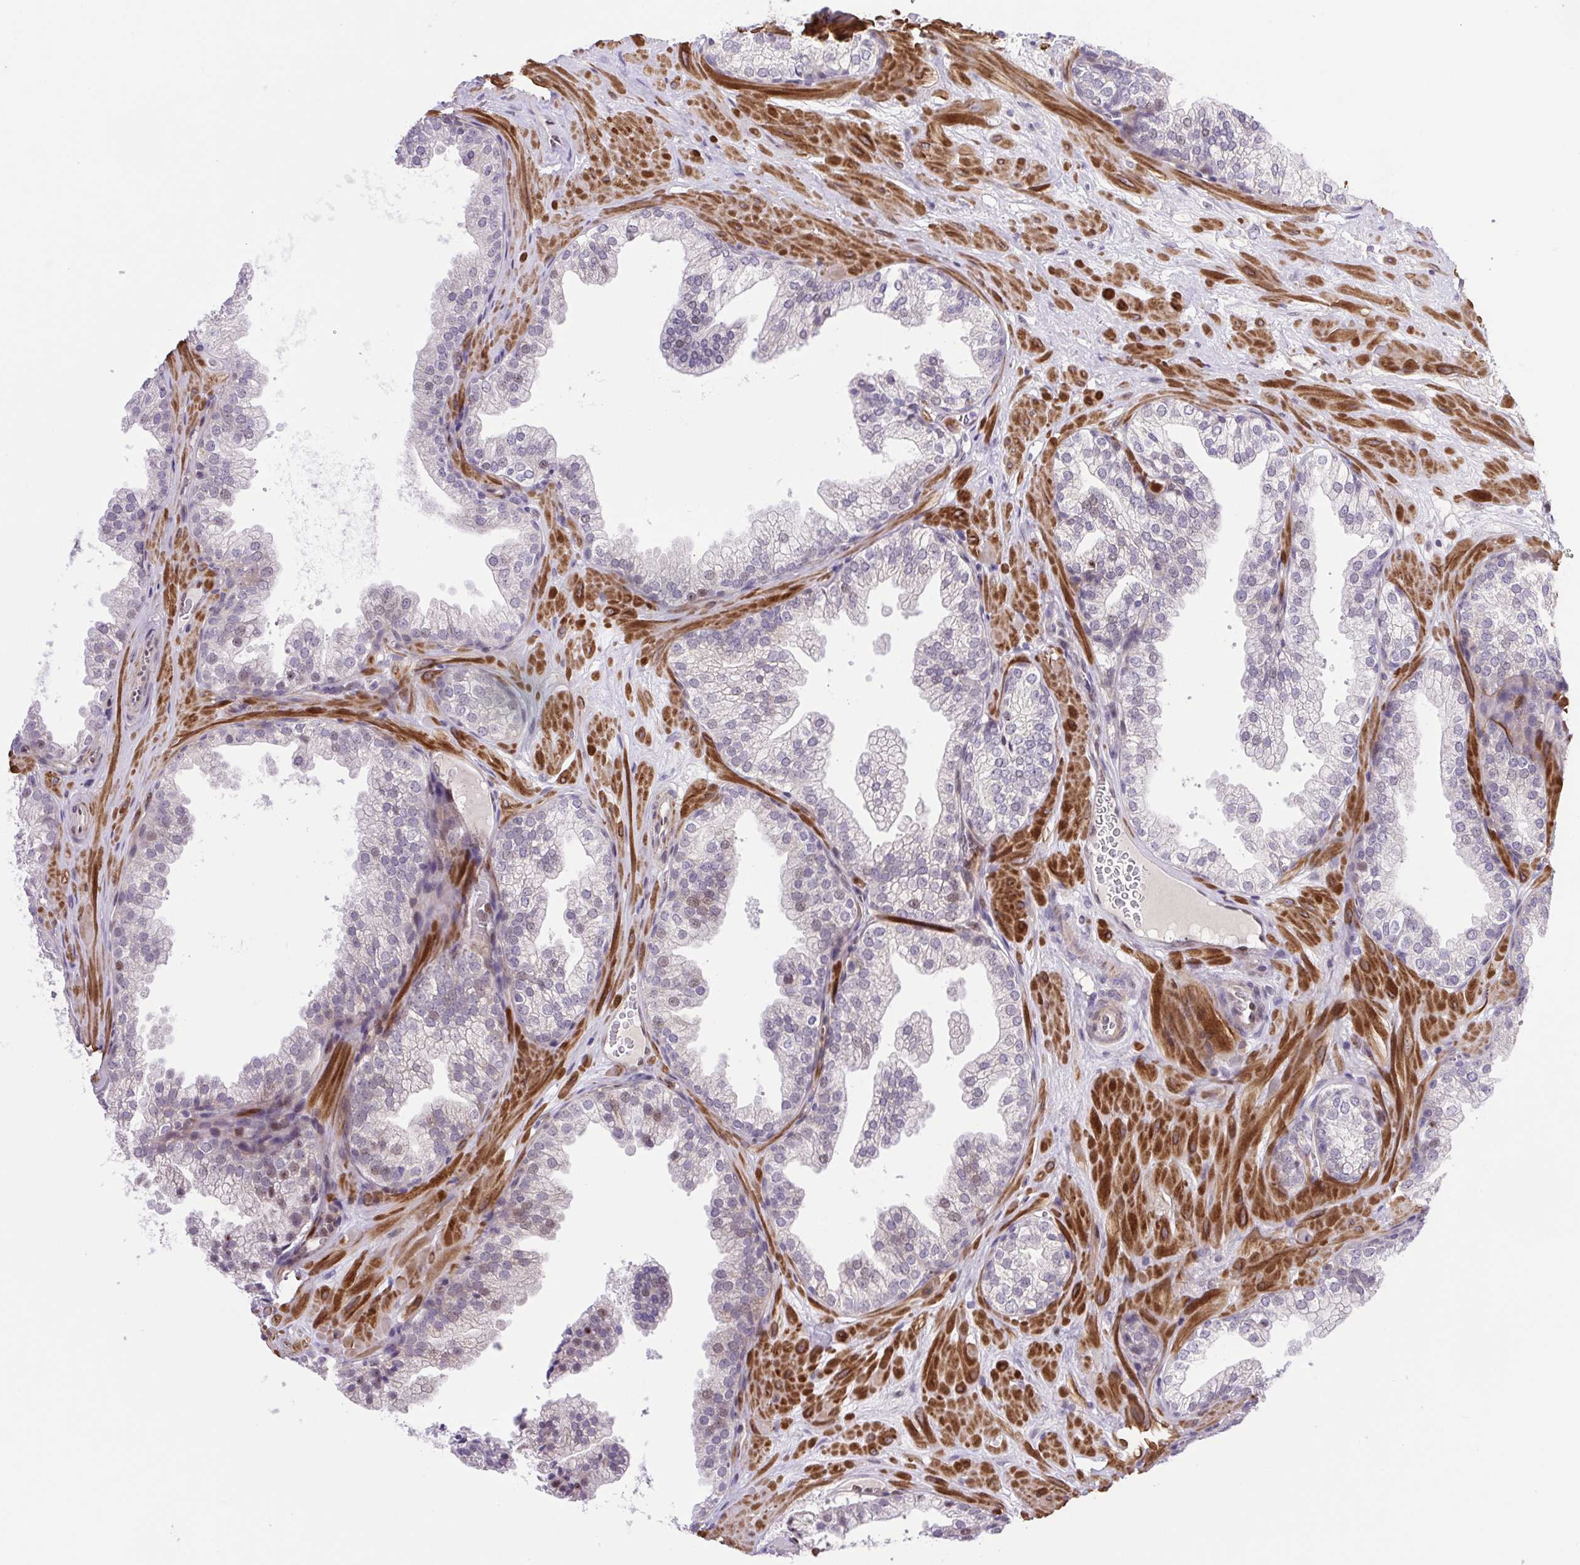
{"staining": {"intensity": "weak", "quantity": "25%-75%", "location": "nuclear"}, "tissue": "prostate", "cell_type": "Glandular cells", "image_type": "normal", "snomed": [{"axis": "morphology", "description": "Normal tissue, NOS"}, {"axis": "topography", "description": "Prostate"}], "caption": "Prostate stained for a protein (brown) demonstrates weak nuclear positive expression in approximately 25%-75% of glandular cells.", "gene": "ERG", "patient": {"sex": "male", "age": 37}}